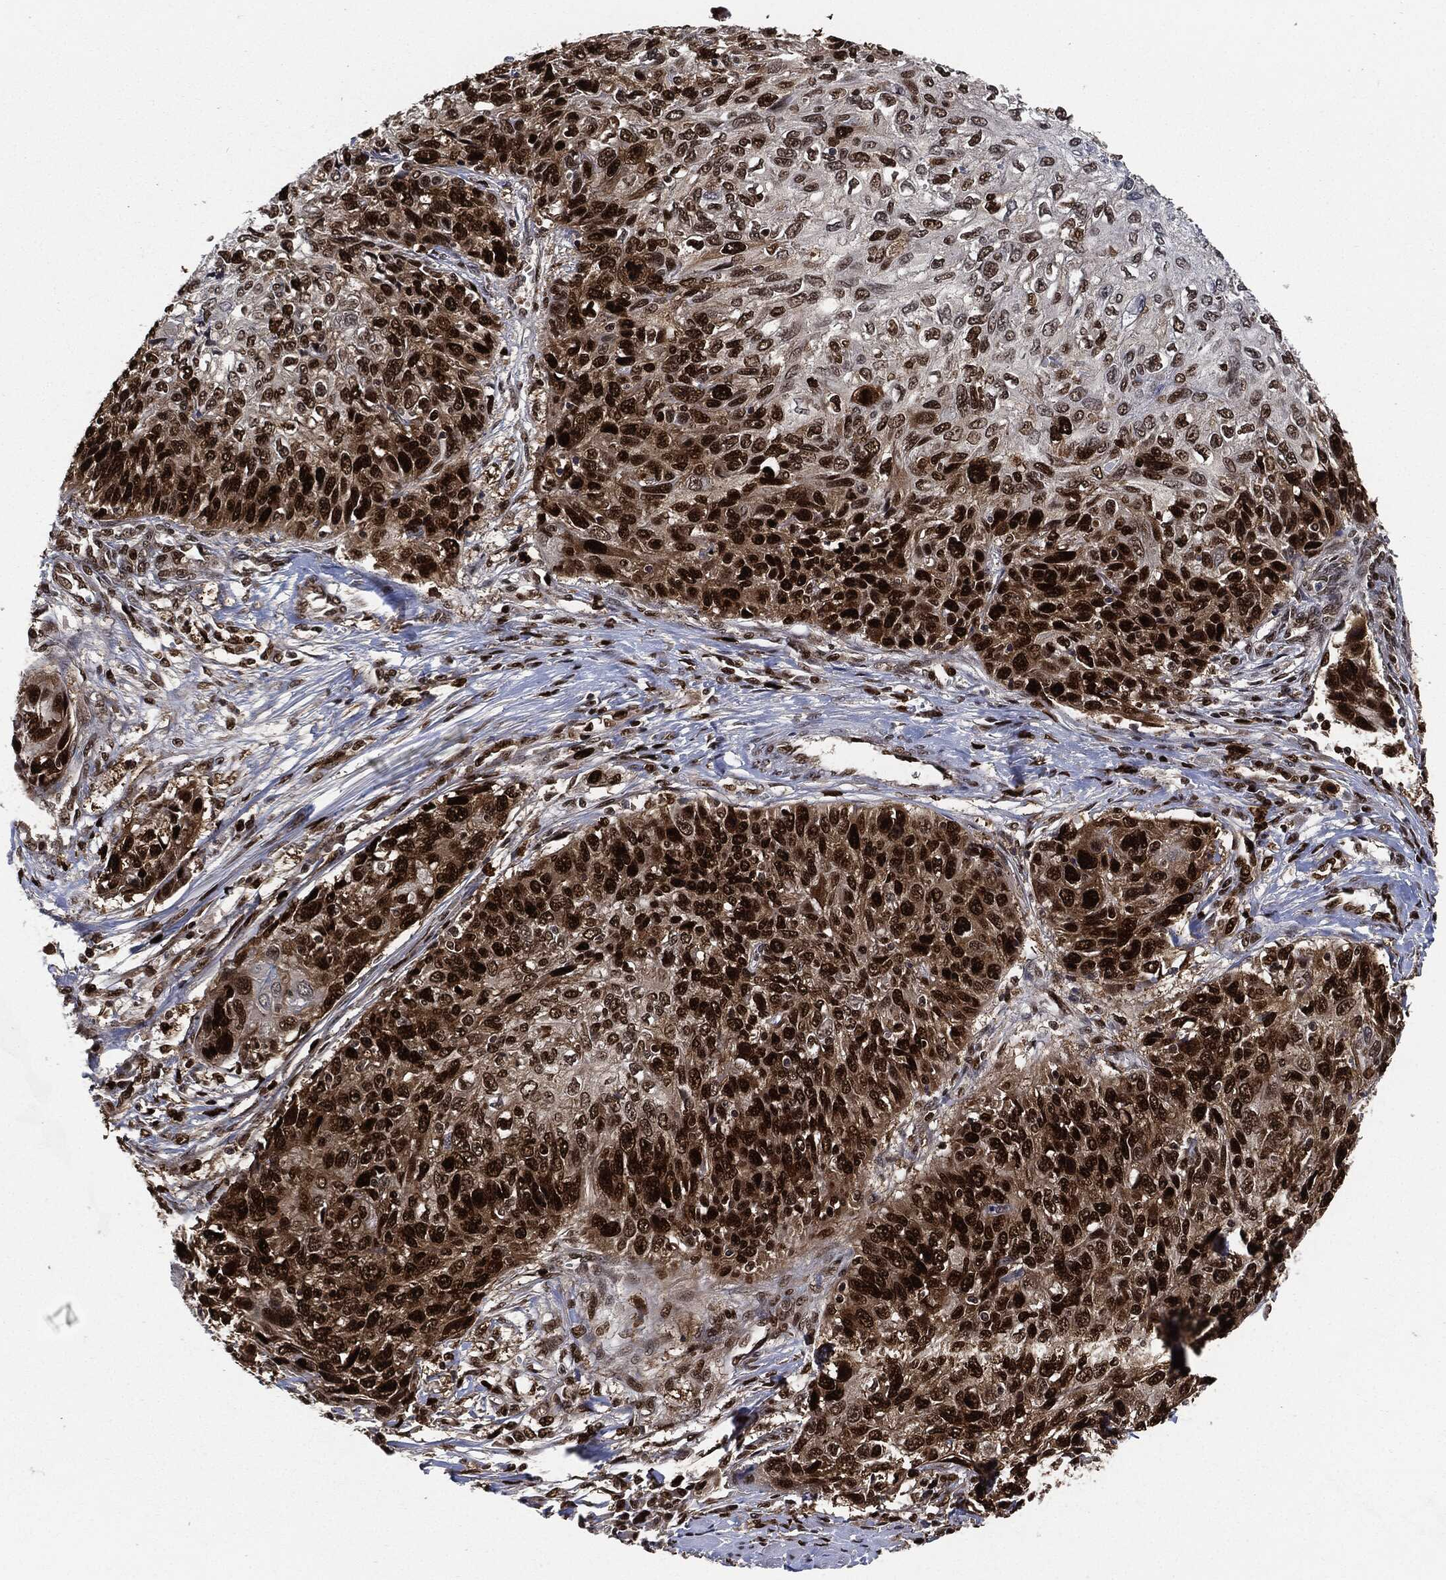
{"staining": {"intensity": "strong", "quantity": ">75%", "location": "nuclear"}, "tissue": "skin cancer", "cell_type": "Tumor cells", "image_type": "cancer", "snomed": [{"axis": "morphology", "description": "Squamous cell carcinoma, NOS"}, {"axis": "topography", "description": "Skin"}], "caption": "This is a histology image of immunohistochemistry staining of skin cancer, which shows strong expression in the nuclear of tumor cells.", "gene": "PCNA", "patient": {"sex": "male", "age": 92}}